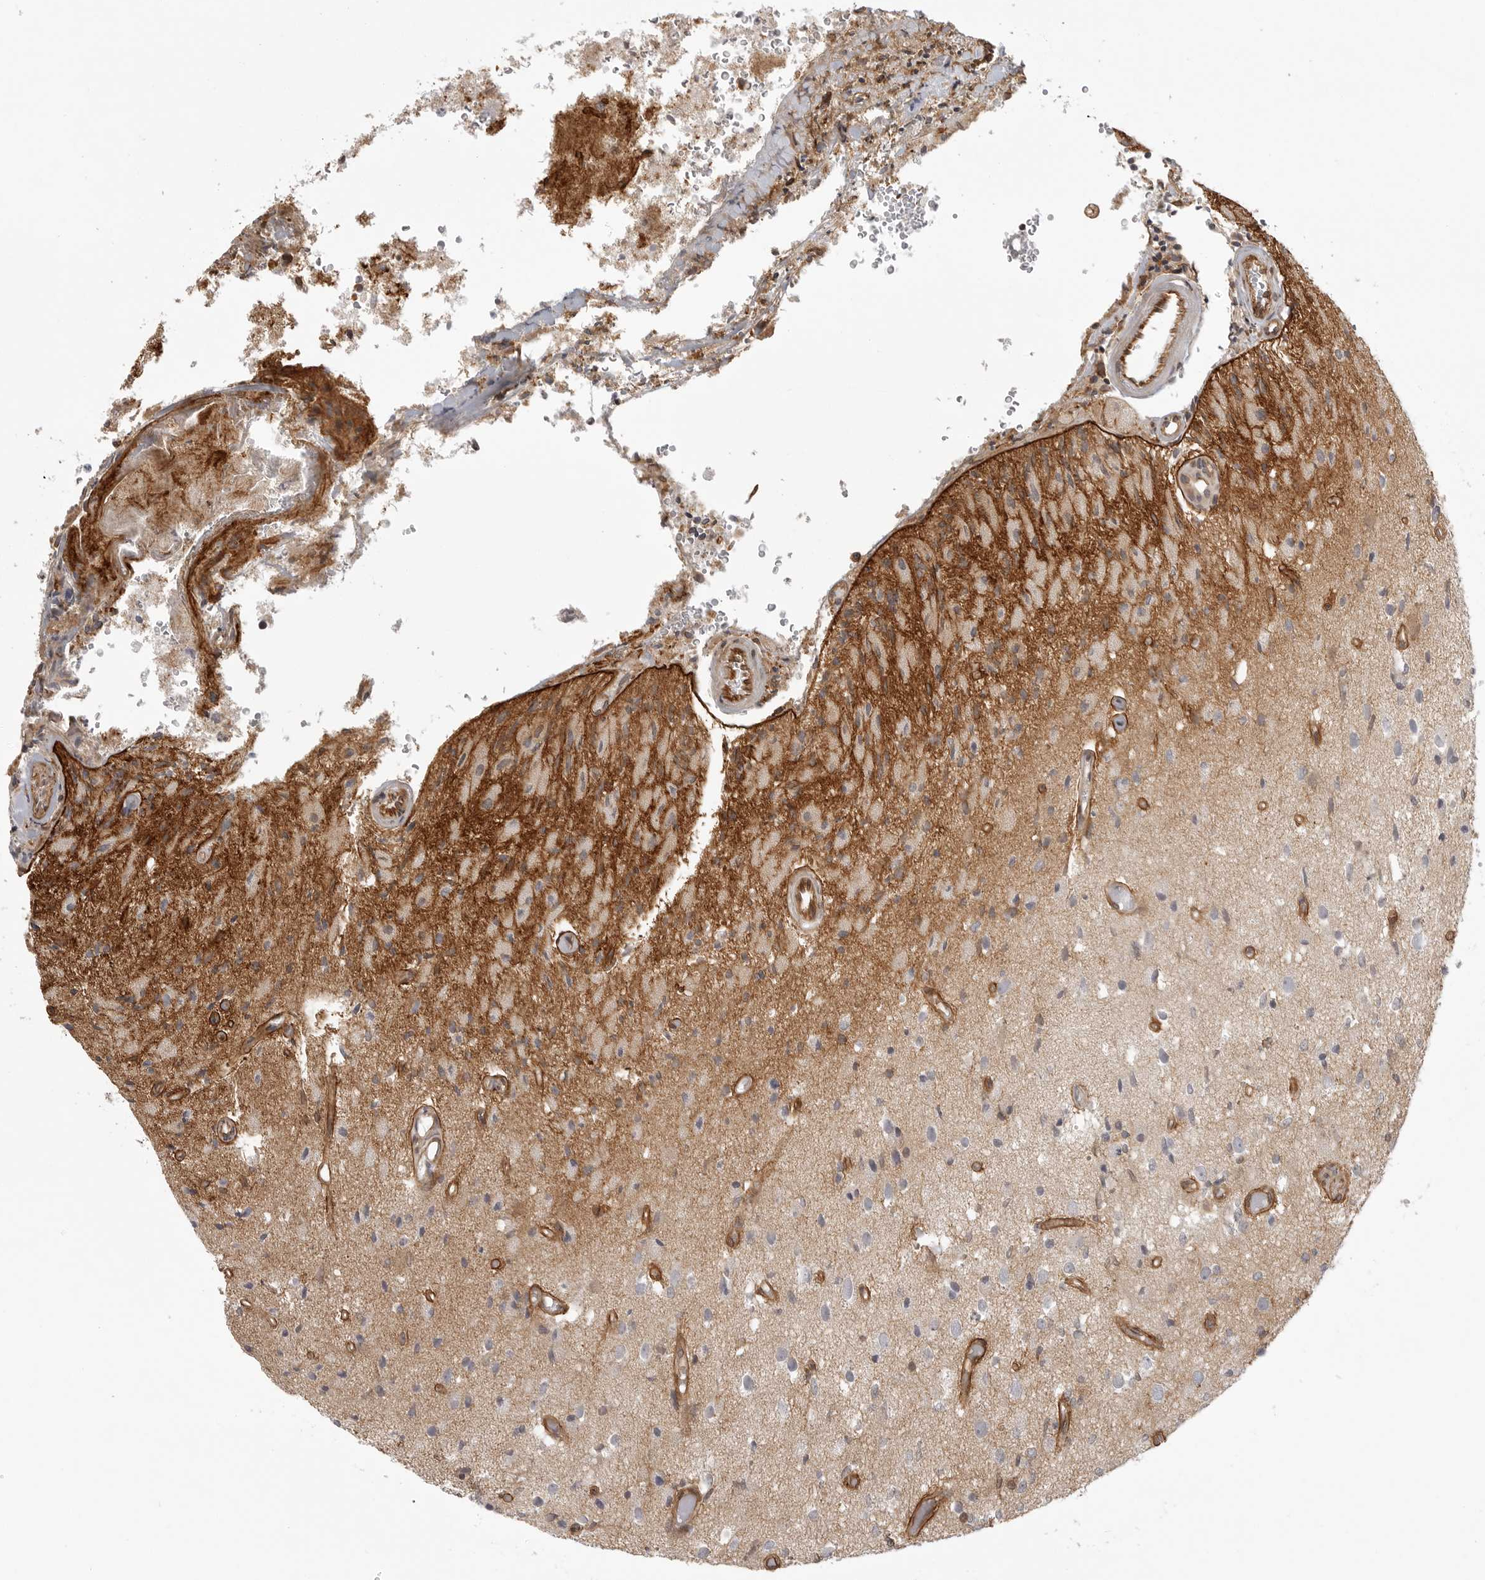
{"staining": {"intensity": "negative", "quantity": "none", "location": "none"}, "tissue": "glioma", "cell_type": "Tumor cells", "image_type": "cancer", "snomed": [{"axis": "morphology", "description": "Normal tissue, NOS"}, {"axis": "morphology", "description": "Glioma, malignant, High grade"}, {"axis": "topography", "description": "Cerebral cortex"}], "caption": "The immunohistochemistry (IHC) image has no significant positivity in tumor cells of glioma tissue. (DAB IHC with hematoxylin counter stain).", "gene": "ATOH7", "patient": {"sex": "male", "age": 77}}